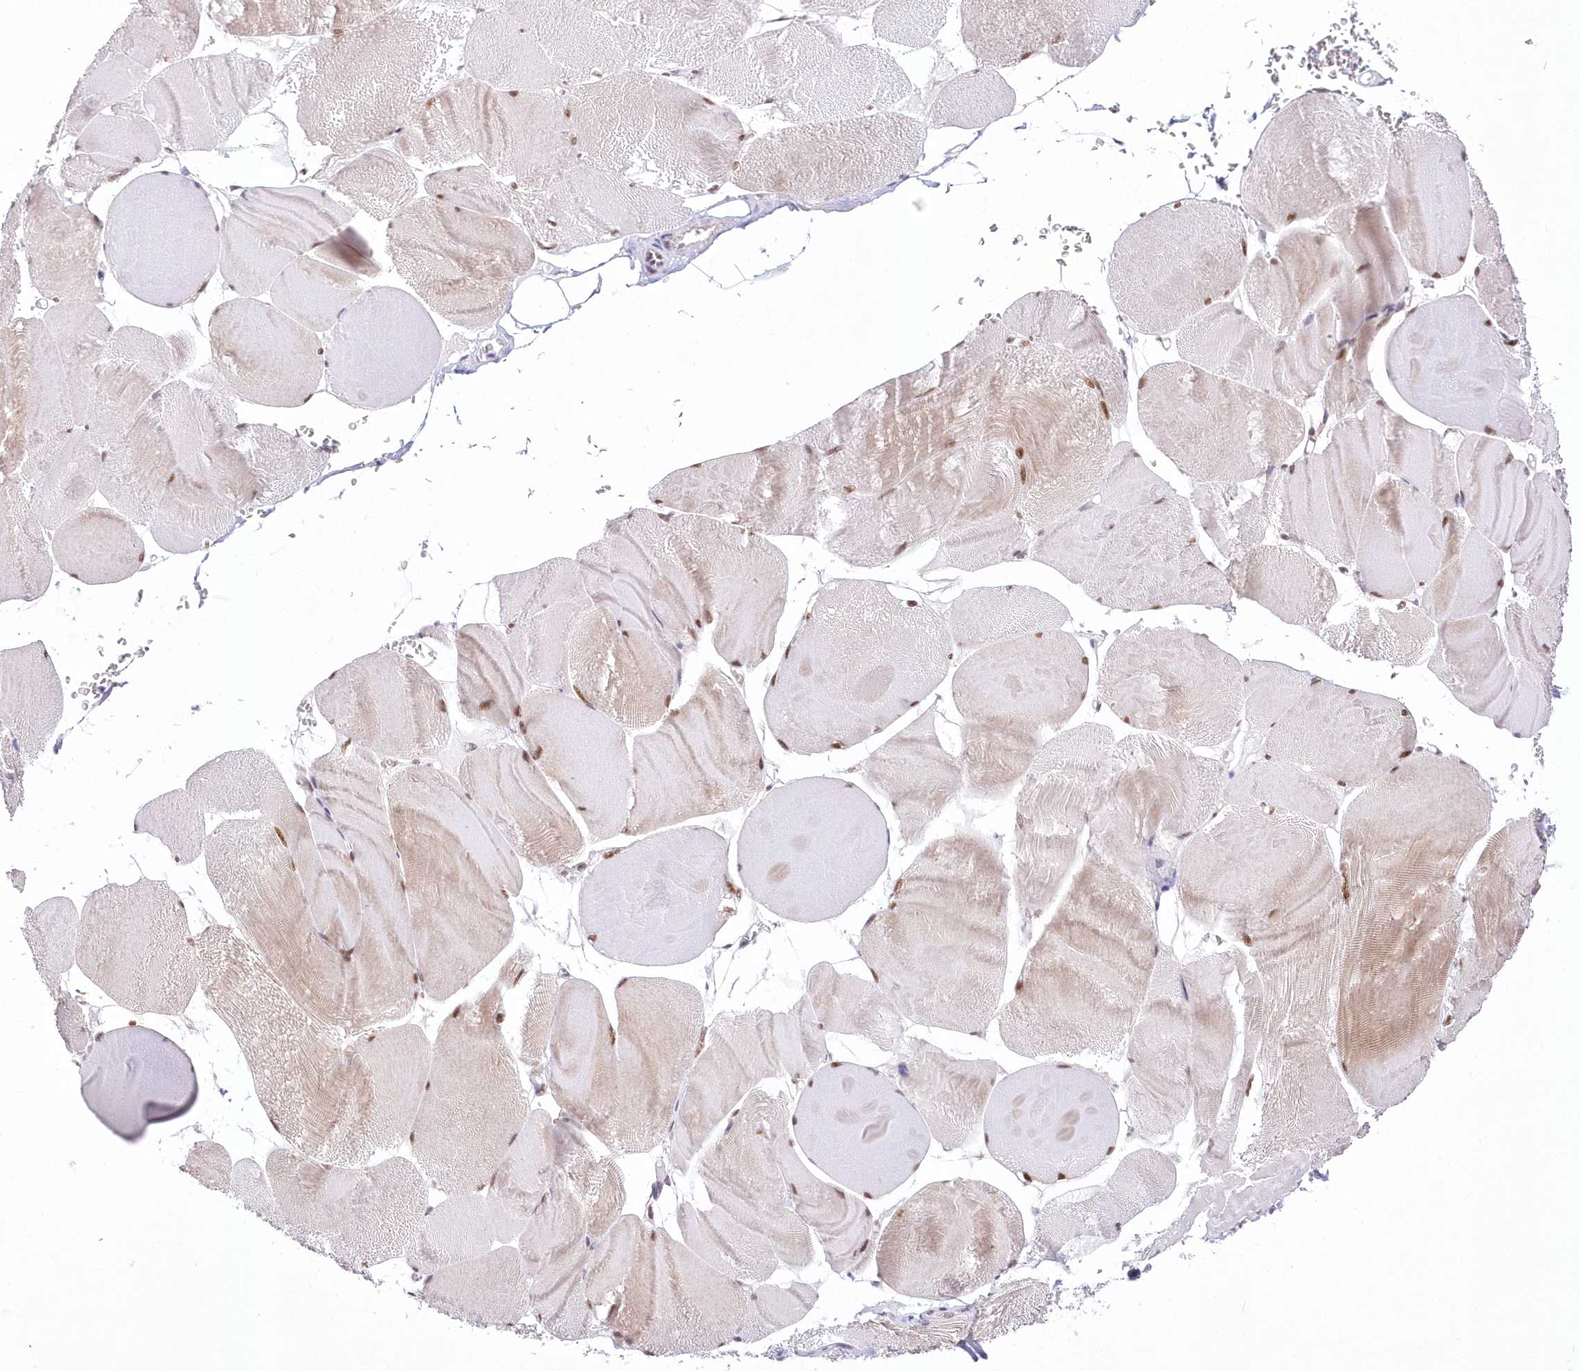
{"staining": {"intensity": "moderate", "quantity": ">75%", "location": "cytoplasmic/membranous,nuclear"}, "tissue": "skeletal muscle", "cell_type": "Myocytes", "image_type": "normal", "snomed": [{"axis": "morphology", "description": "Normal tissue, NOS"}, {"axis": "morphology", "description": "Basal cell carcinoma"}, {"axis": "topography", "description": "Skeletal muscle"}], "caption": "Immunohistochemical staining of unremarkable skeletal muscle shows >75% levels of moderate cytoplasmic/membranous,nuclear protein positivity in approximately >75% of myocytes. Using DAB (brown) and hematoxylin (blue) stains, captured at high magnification using brightfield microscopy.", "gene": "NSUN2", "patient": {"sex": "female", "age": 64}}